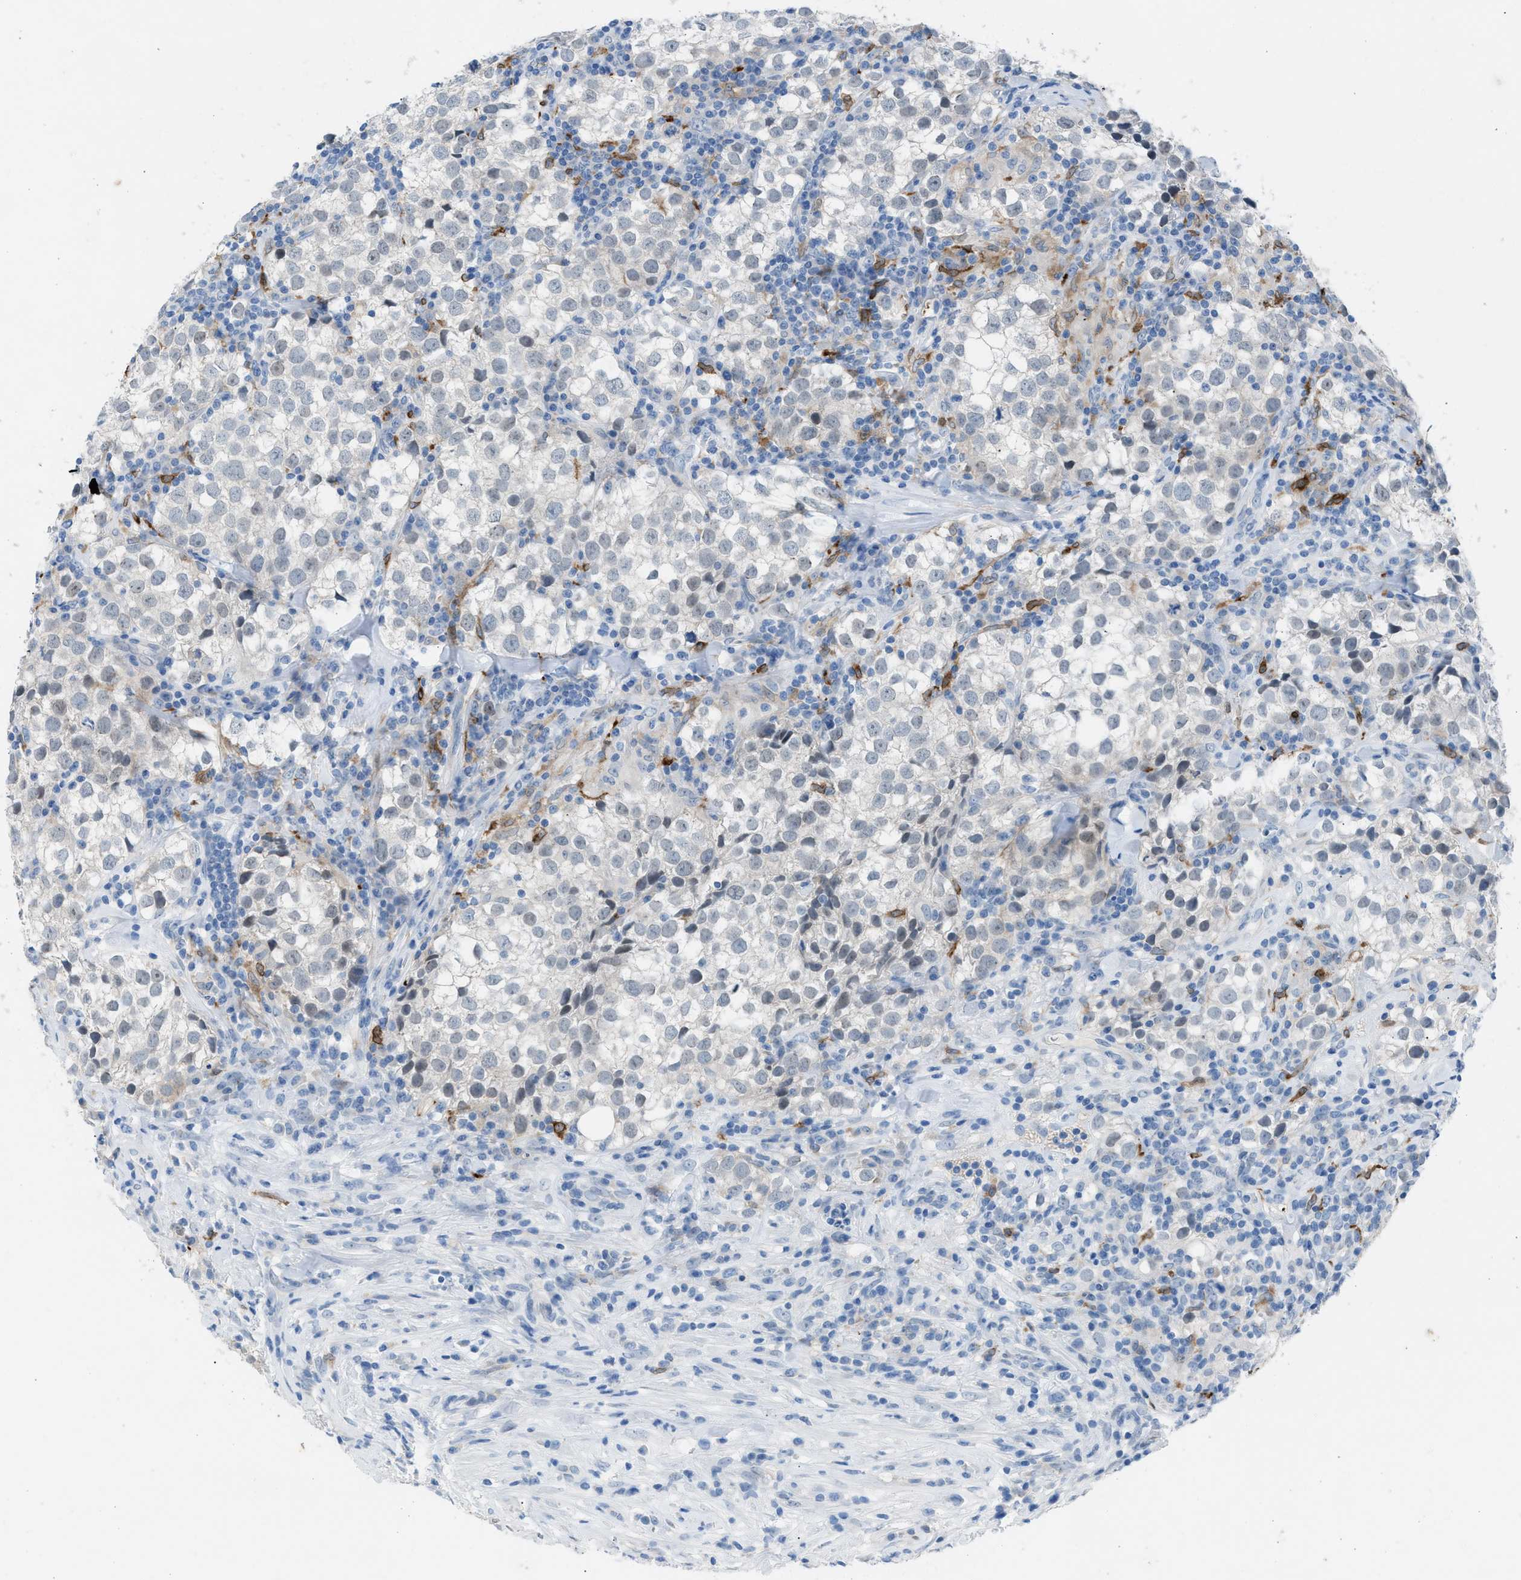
{"staining": {"intensity": "negative", "quantity": "none", "location": "none"}, "tissue": "testis cancer", "cell_type": "Tumor cells", "image_type": "cancer", "snomed": [{"axis": "morphology", "description": "Seminoma, NOS"}, {"axis": "morphology", "description": "Carcinoma, Embryonal, NOS"}, {"axis": "topography", "description": "Testis"}], "caption": "High power microscopy micrograph of an immunohistochemistry histopathology image of testis cancer, revealing no significant expression in tumor cells. Nuclei are stained in blue.", "gene": "CLEC10A", "patient": {"sex": "male", "age": 36}}